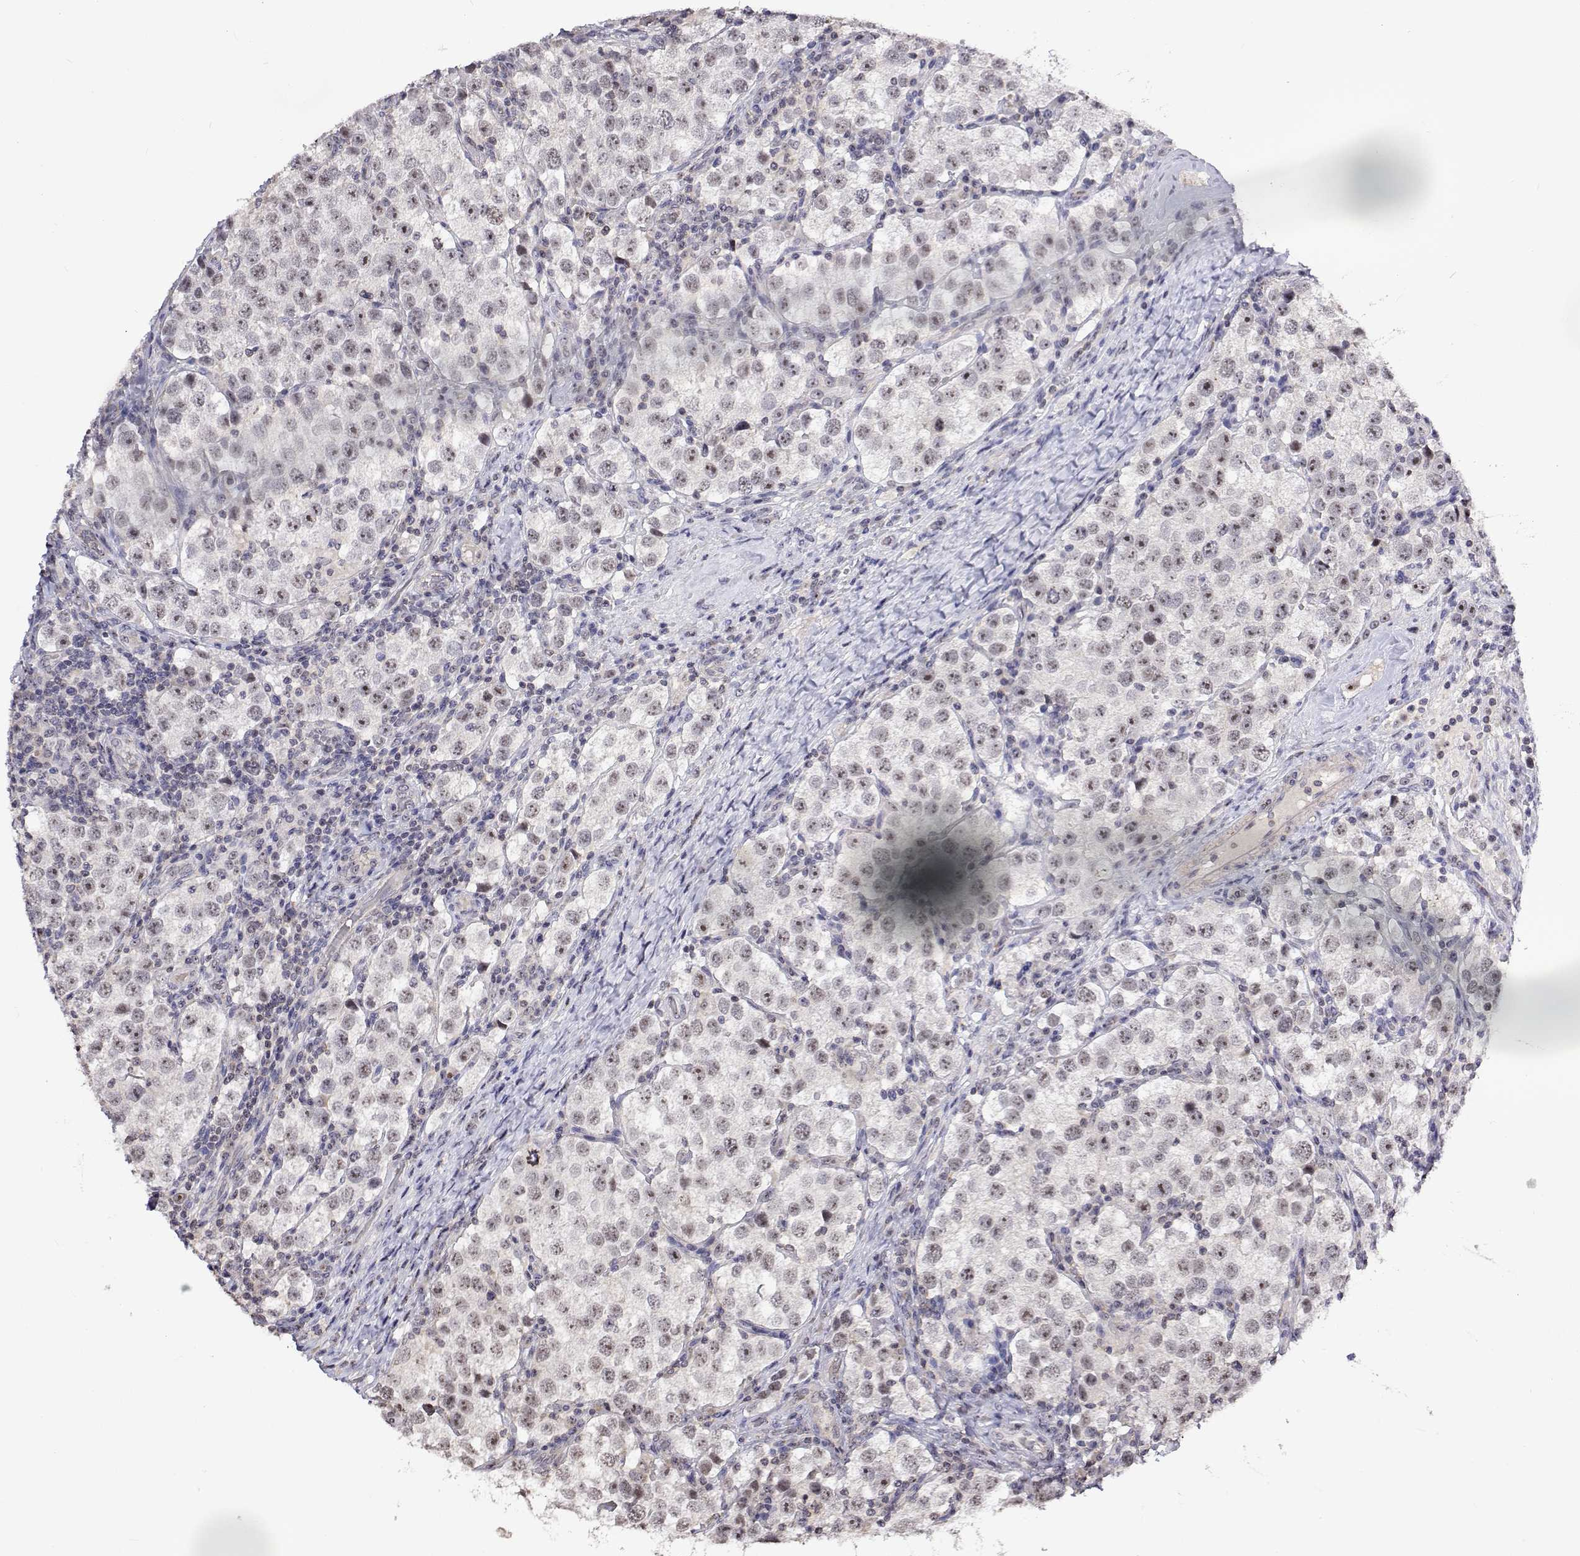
{"staining": {"intensity": "moderate", "quantity": "<25%", "location": "nuclear"}, "tissue": "testis cancer", "cell_type": "Tumor cells", "image_type": "cancer", "snomed": [{"axis": "morphology", "description": "Seminoma, NOS"}, {"axis": "topography", "description": "Testis"}], "caption": "Seminoma (testis) stained for a protein (brown) shows moderate nuclear positive staining in about <25% of tumor cells.", "gene": "NHP2", "patient": {"sex": "male", "age": 37}}